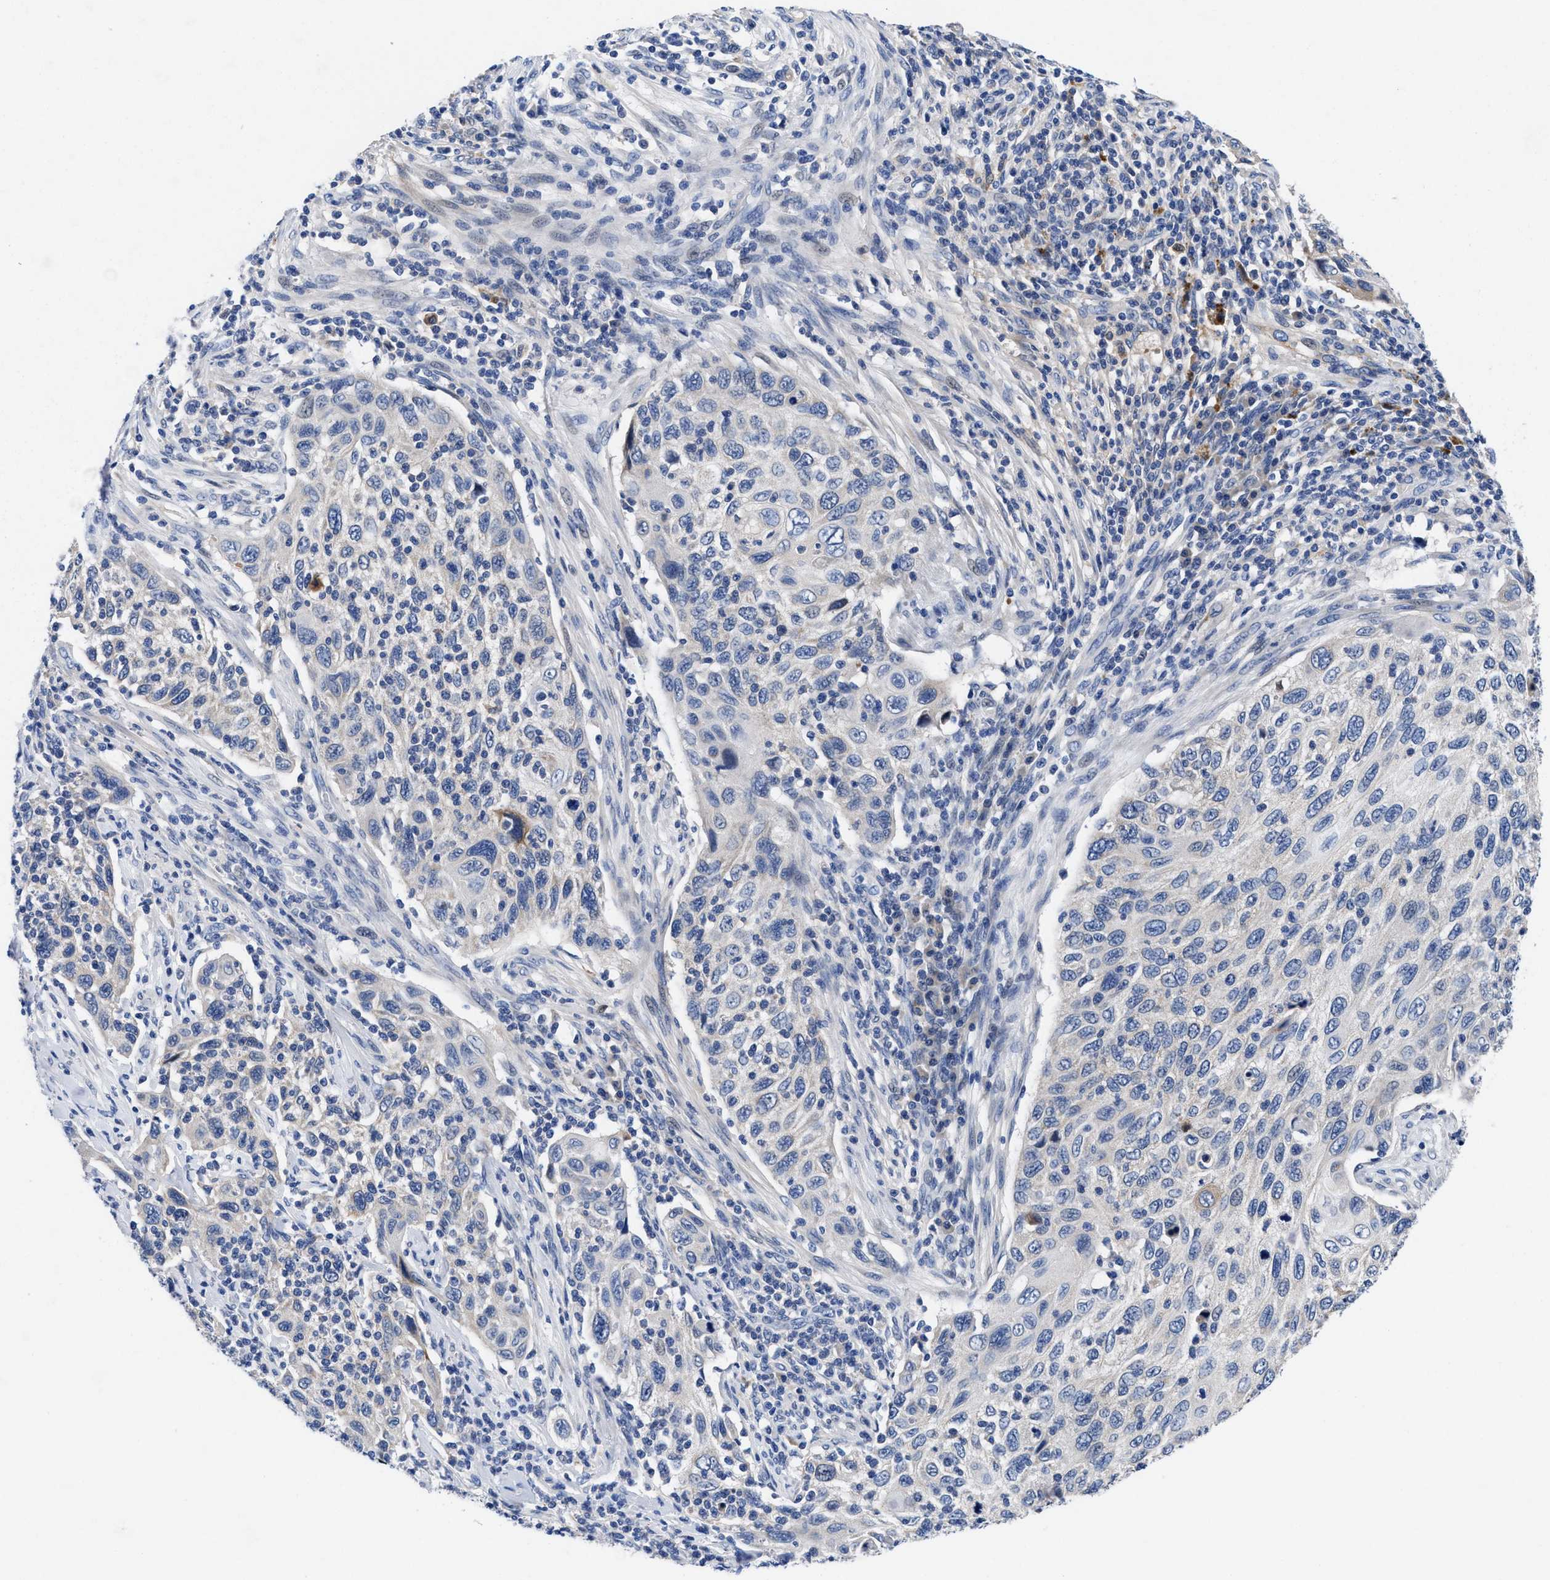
{"staining": {"intensity": "negative", "quantity": "none", "location": "none"}, "tissue": "cervical cancer", "cell_type": "Tumor cells", "image_type": "cancer", "snomed": [{"axis": "morphology", "description": "Squamous cell carcinoma, NOS"}, {"axis": "topography", "description": "Cervix"}], "caption": "The micrograph reveals no staining of tumor cells in cervical cancer (squamous cell carcinoma).", "gene": "DHRS13", "patient": {"sex": "female", "age": 70}}